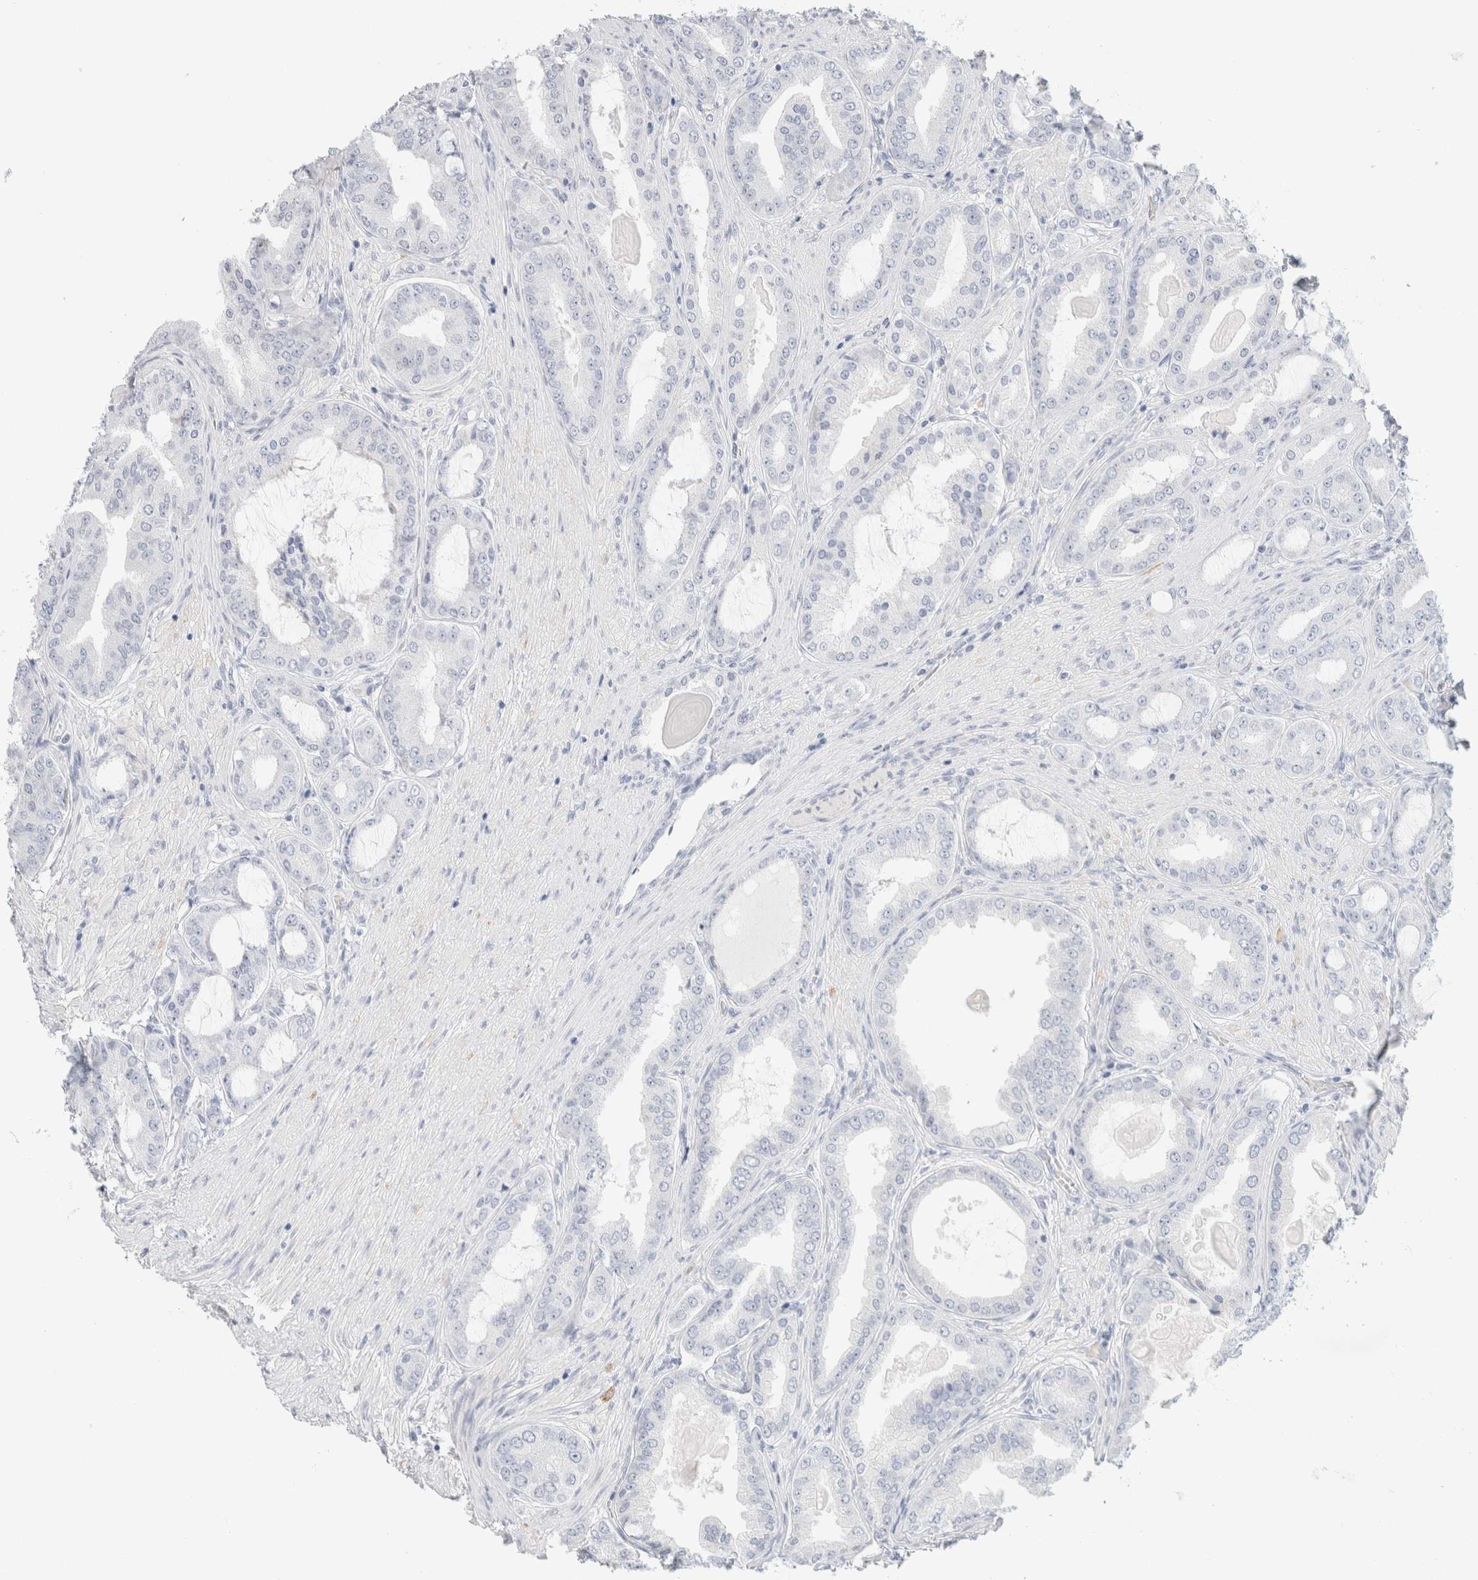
{"staining": {"intensity": "negative", "quantity": "none", "location": "none"}, "tissue": "prostate cancer", "cell_type": "Tumor cells", "image_type": "cancer", "snomed": [{"axis": "morphology", "description": "Adenocarcinoma, High grade"}, {"axis": "topography", "description": "Prostate"}], "caption": "Immunohistochemistry (IHC) of prostate cancer (adenocarcinoma (high-grade)) demonstrates no positivity in tumor cells. (DAB immunohistochemistry (IHC), high magnification).", "gene": "RTN4", "patient": {"sex": "male", "age": 60}}